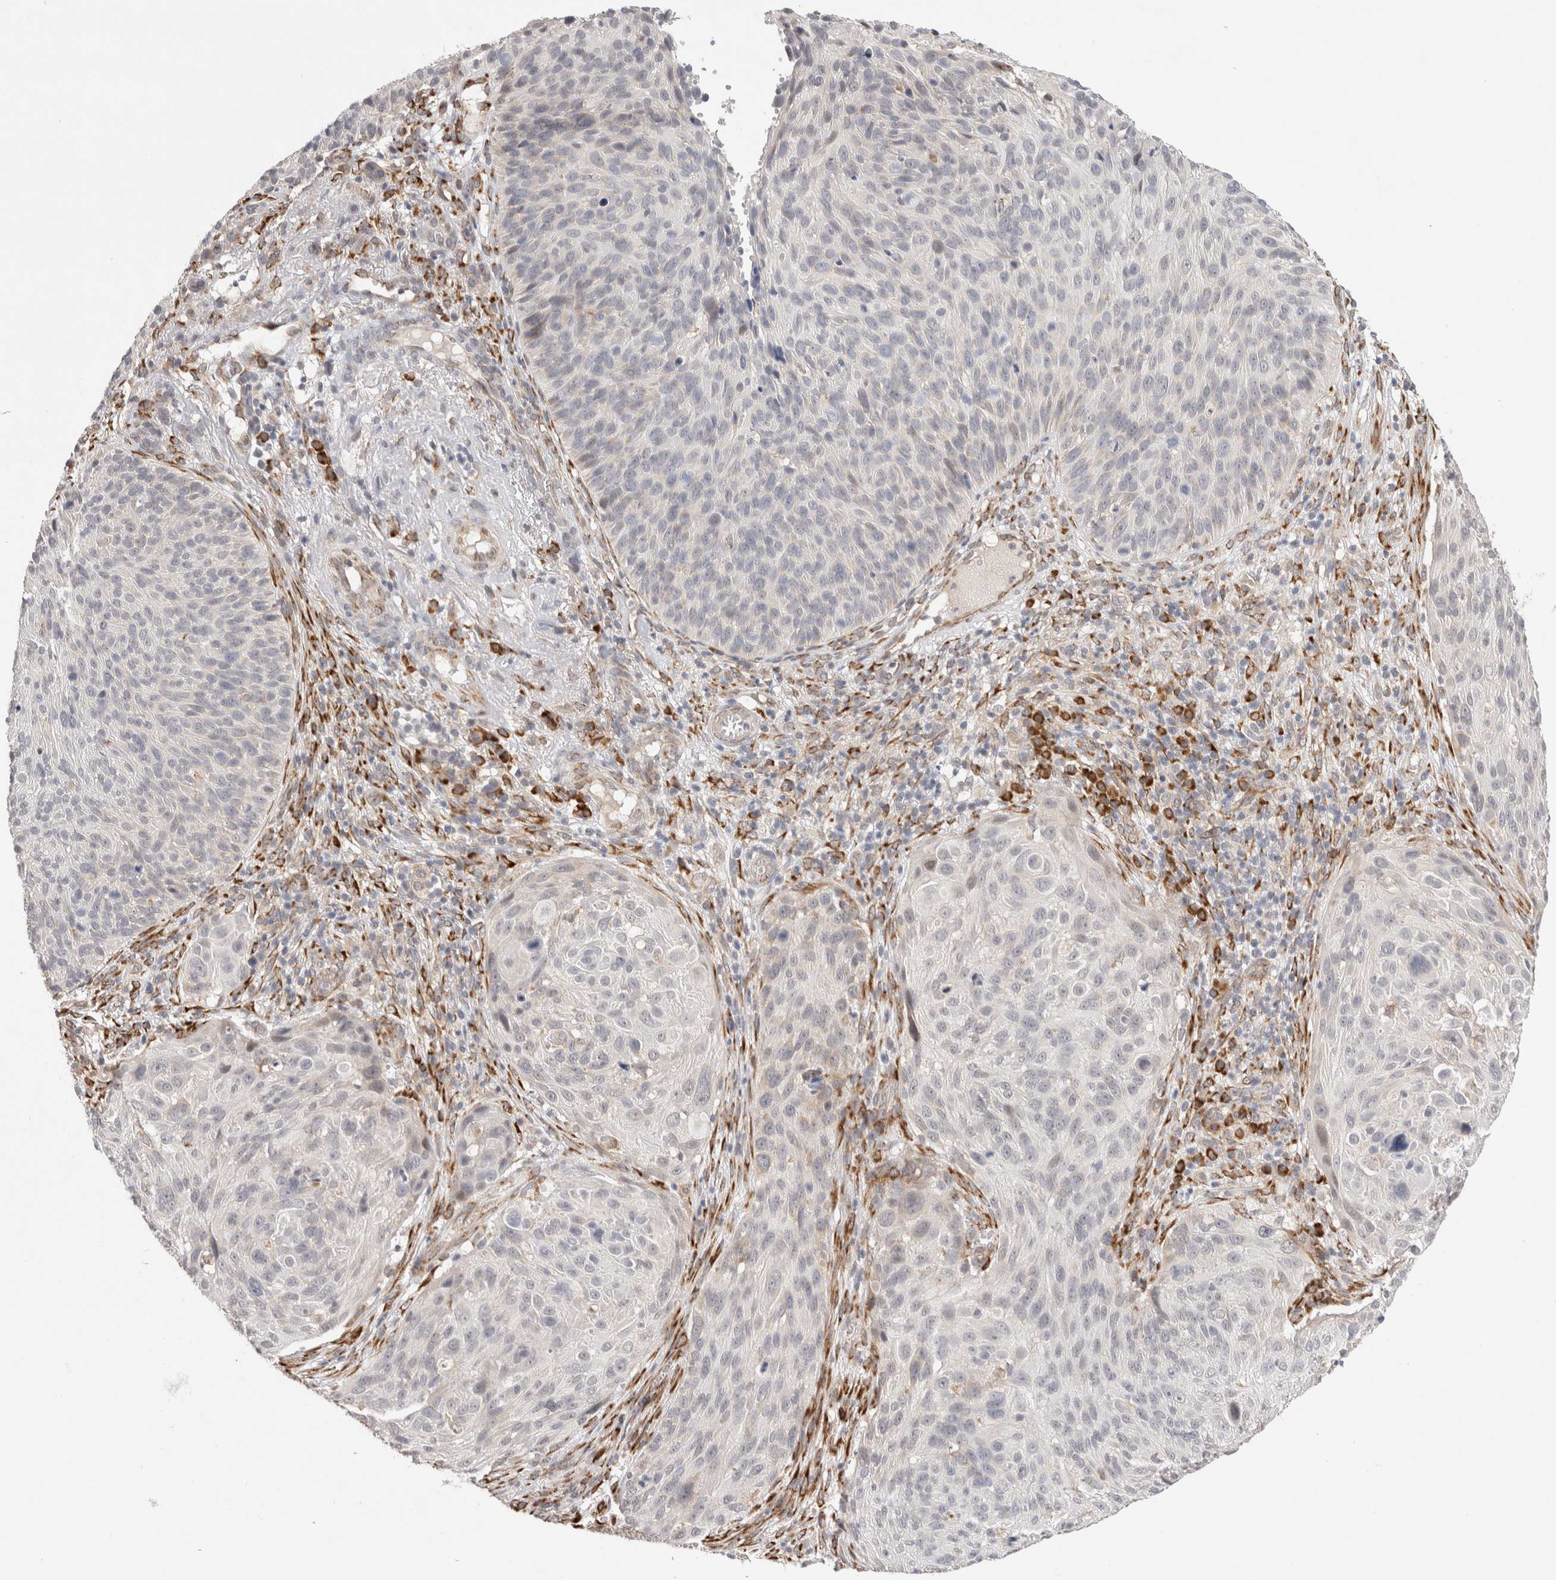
{"staining": {"intensity": "negative", "quantity": "none", "location": "none"}, "tissue": "cervical cancer", "cell_type": "Tumor cells", "image_type": "cancer", "snomed": [{"axis": "morphology", "description": "Squamous cell carcinoma, NOS"}, {"axis": "topography", "description": "Cervix"}], "caption": "The image reveals no staining of tumor cells in squamous cell carcinoma (cervical).", "gene": "HDLBP", "patient": {"sex": "female", "age": 74}}